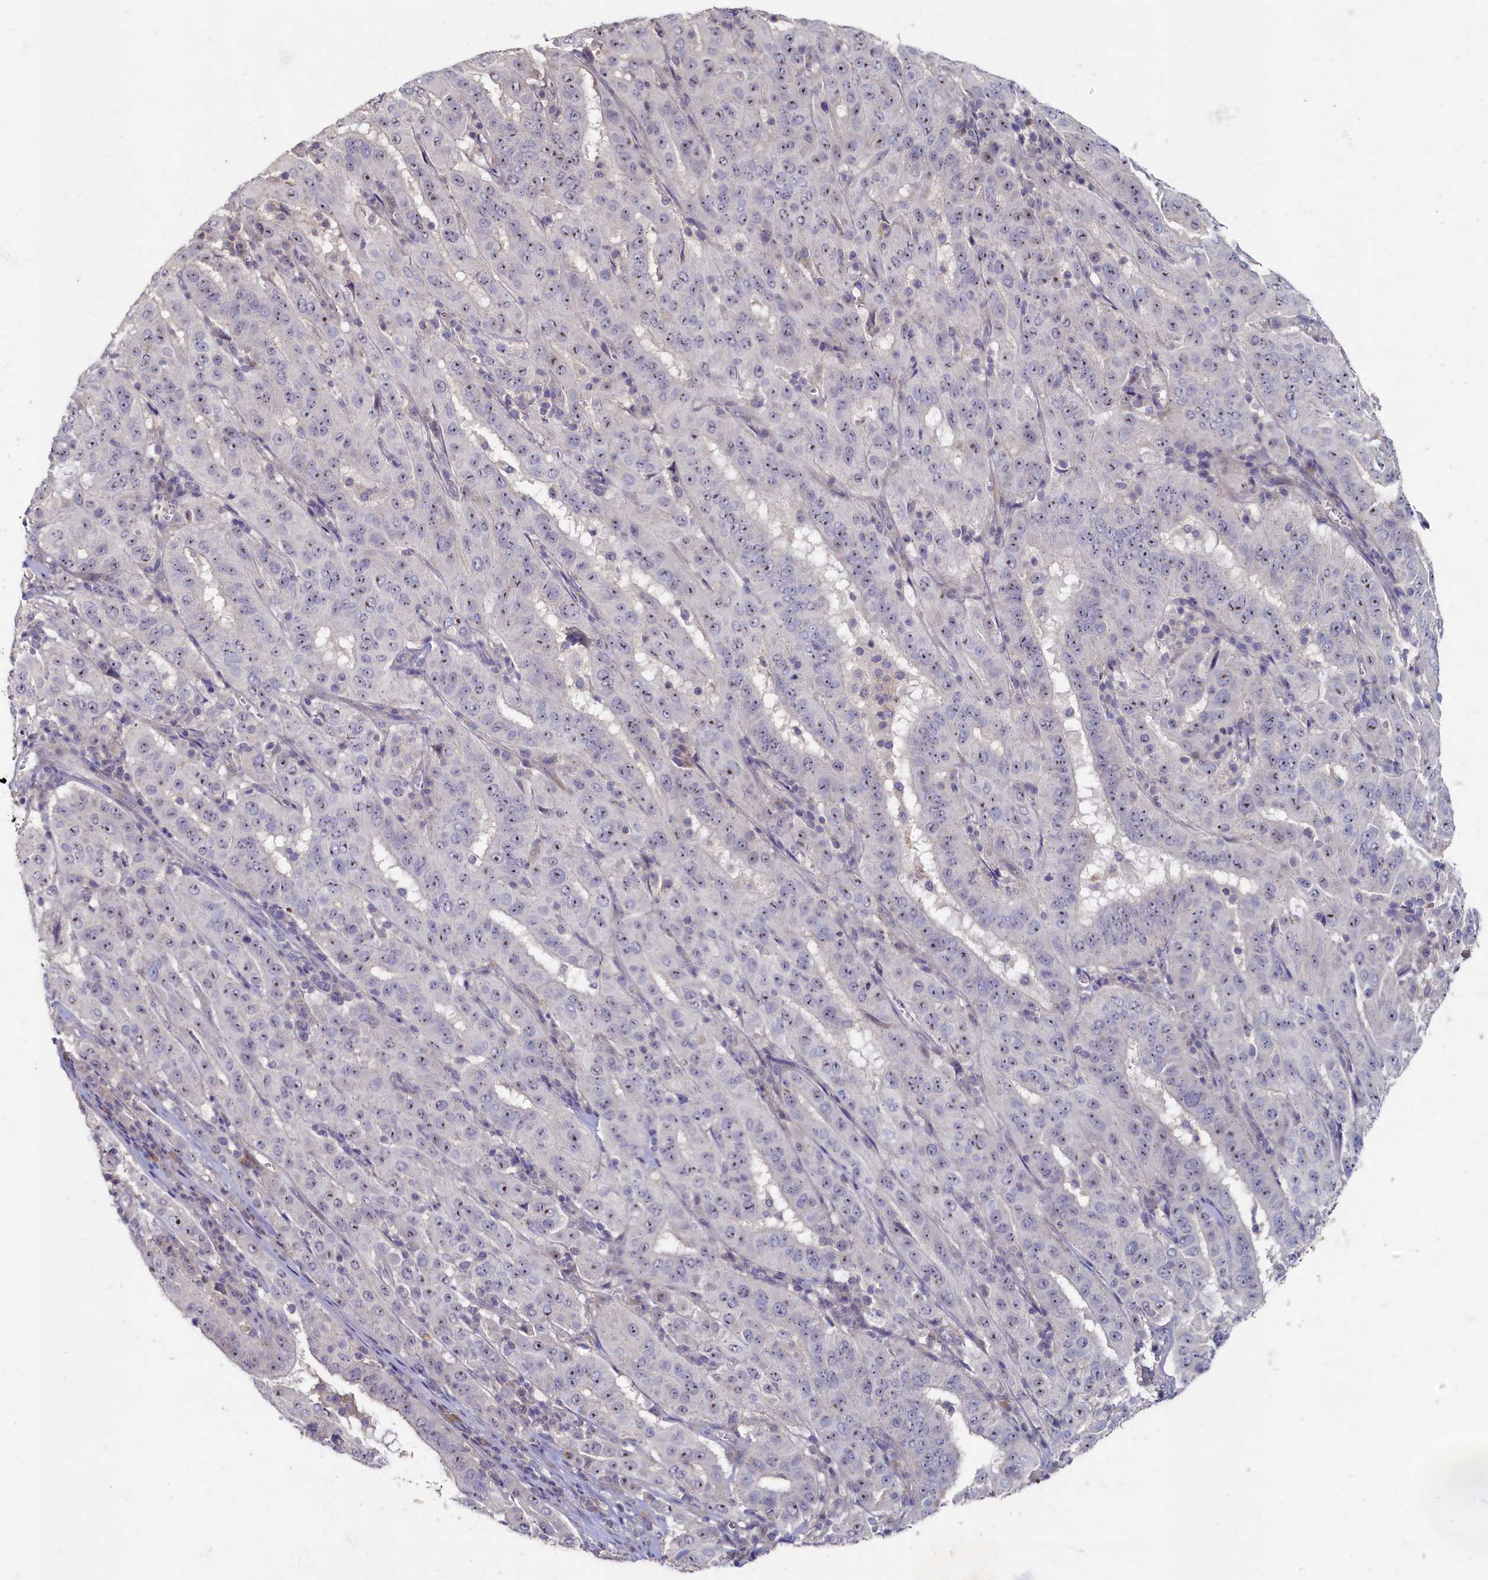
{"staining": {"intensity": "moderate", "quantity": "25%-75%", "location": "nuclear"}, "tissue": "pancreatic cancer", "cell_type": "Tumor cells", "image_type": "cancer", "snomed": [{"axis": "morphology", "description": "Adenocarcinoma, NOS"}, {"axis": "topography", "description": "Pancreas"}], "caption": "There is medium levels of moderate nuclear expression in tumor cells of pancreatic cancer, as demonstrated by immunohistochemical staining (brown color).", "gene": "HUNK", "patient": {"sex": "male", "age": 63}}